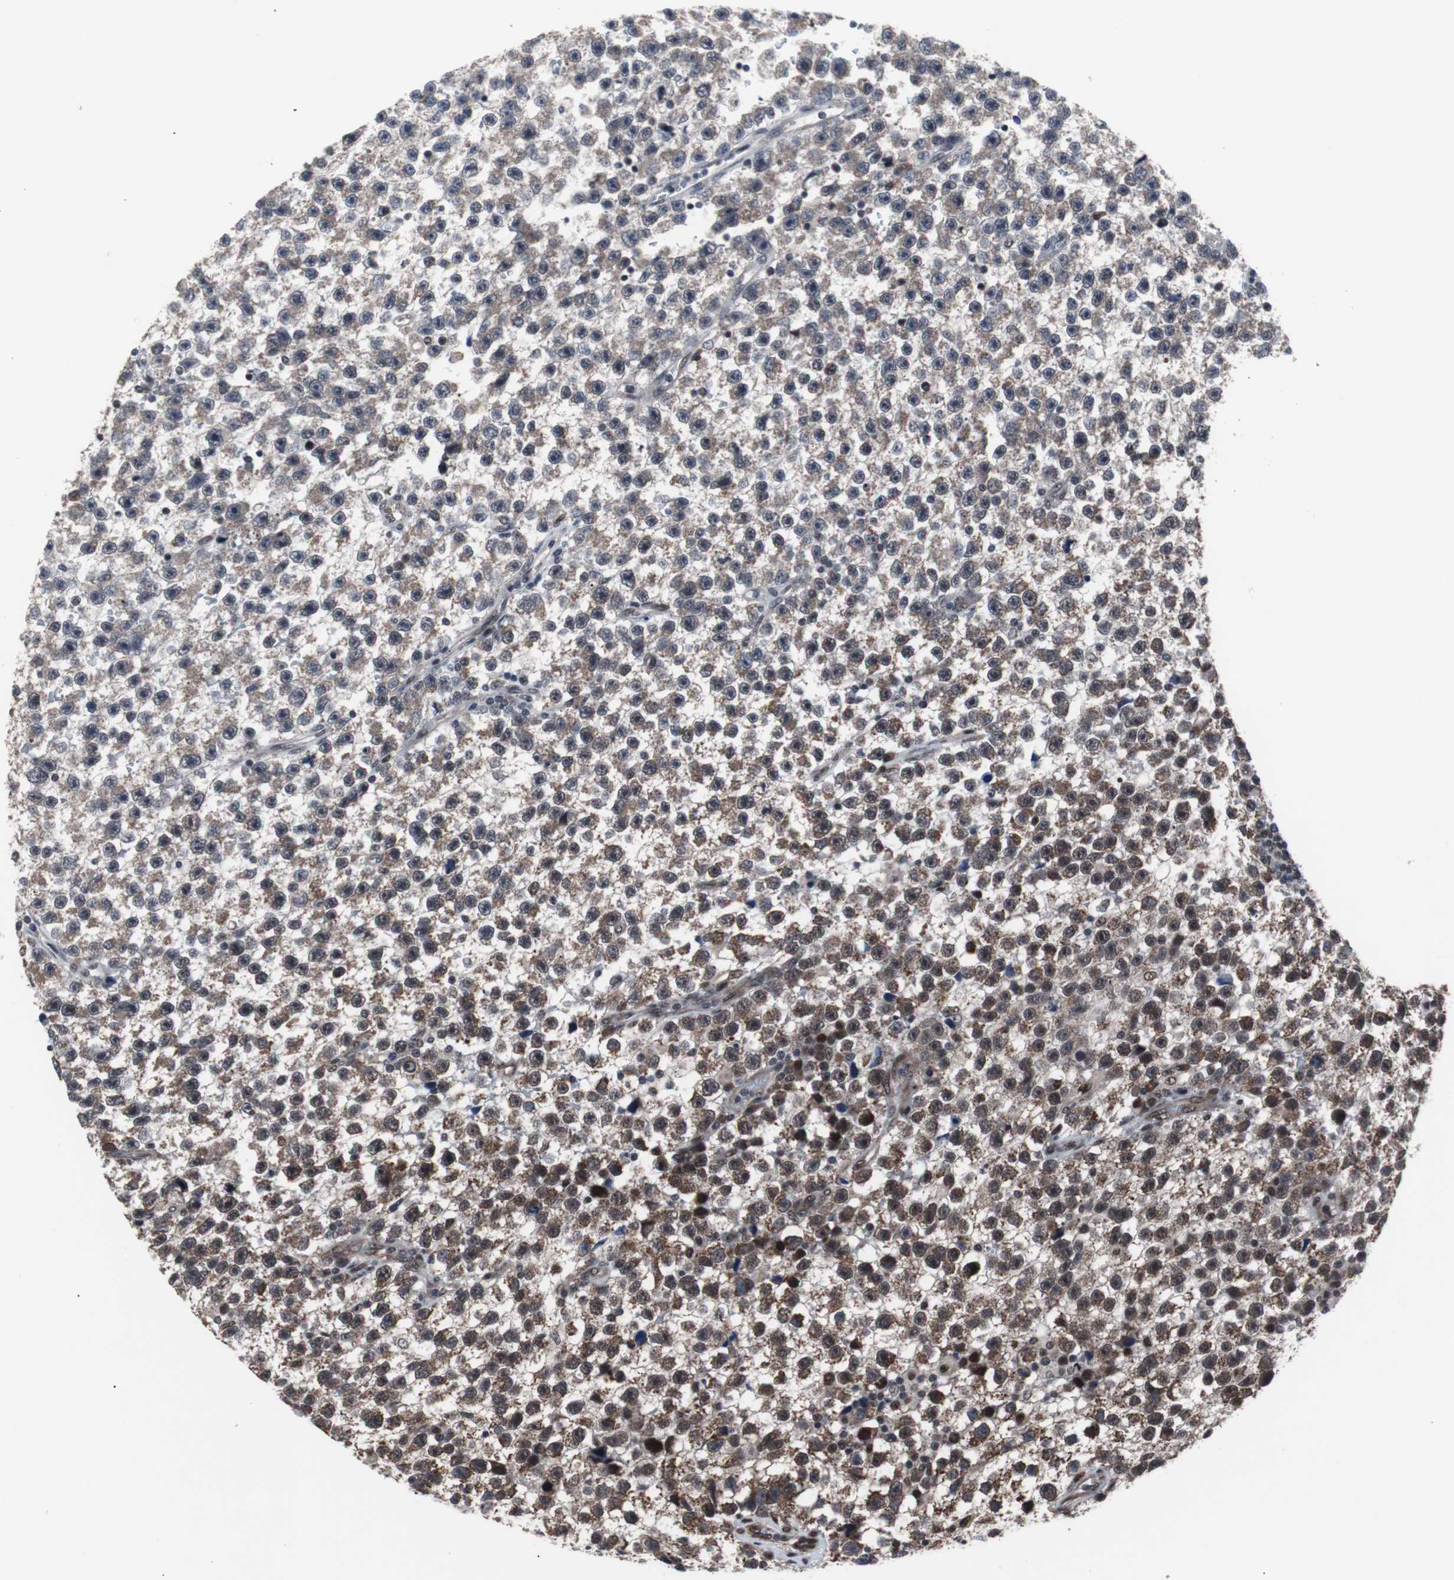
{"staining": {"intensity": "moderate", "quantity": "<25%", "location": "cytoplasmic/membranous"}, "tissue": "testis cancer", "cell_type": "Tumor cells", "image_type": "cancer", "snomed": [{"axis": "morphology", "description": "Seminoma, NOS"}, {"axis": "topography", "description": "Testis"}], "caption": "Immunohistochemical staining of testis seminoma demonstrates moderate cytoplasmic/membranous protein positivity in approximately <25% of tumor cells.", "gene": "GTF2F2", "patient": {"sex": "male", "age": 33}}